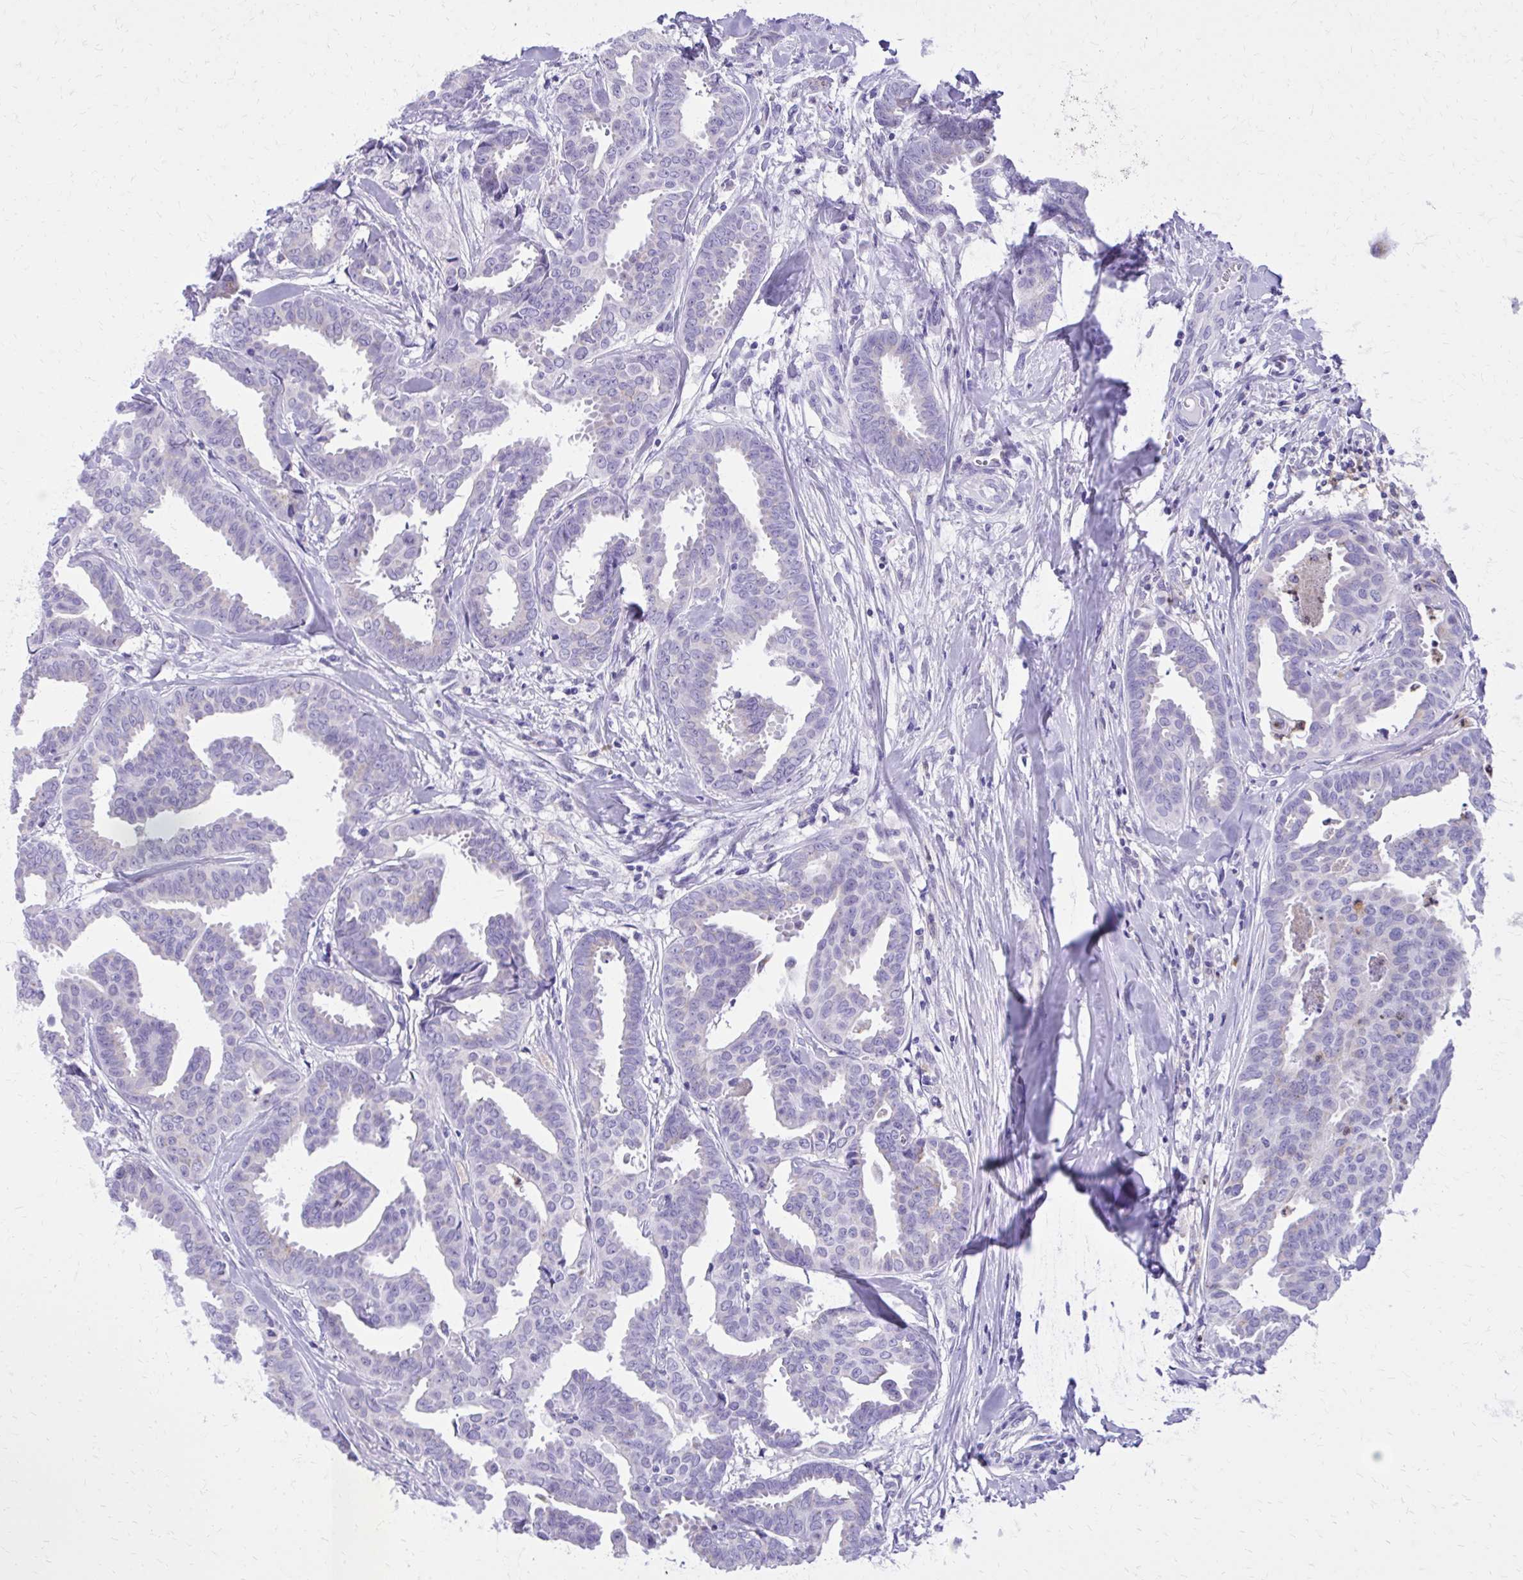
{"staining": {"intensity": "negative", "quantity": "none", "location": "none"}, "tissue": "breast cancer", "cell_type": "Tumor cells", "image_type": "cancer", "snomed": [{"axis": "morphology", "description": "Duct carcinoma"}, {"axis": "topography", "description": "Breast"}], "caption": "A photomicrograph of breast cancer stained for a protein demonstrates no brown staining in tumor cells. (DAB (3,3'-diaminobenzidine) immunohistochemistry, high magnification).", "gene": "CAT", "patient": {"sex": "female", "age": 45}}